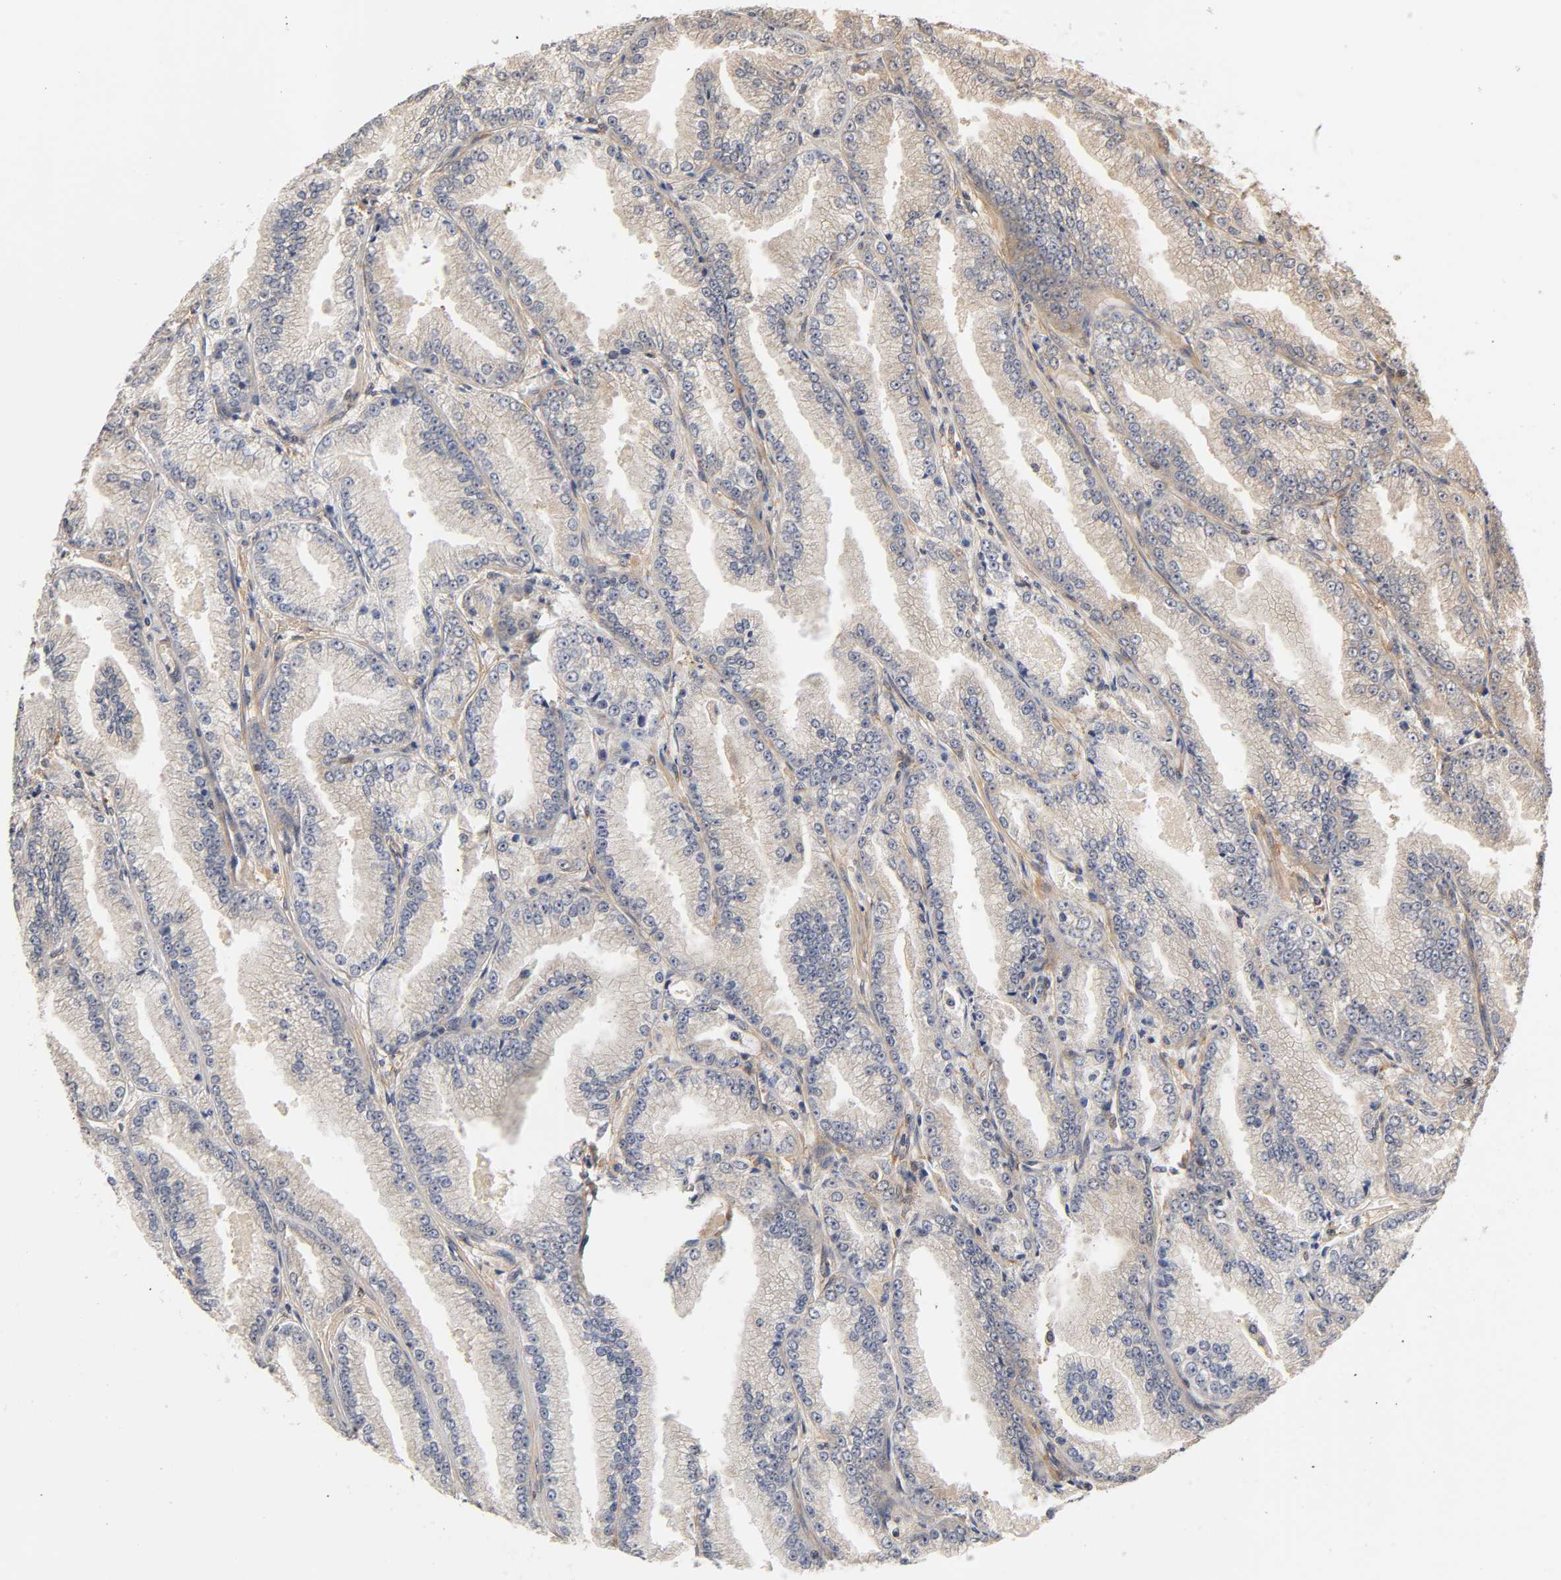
{"staining": {"intensity": "weak", "quantity": ">75%", "location": "cytoplasmic/membranous"}, "tissue": "prostate cancer", "cell_type": "Tumor cells", "image_type": "cancer", "snomed": [{"axis": "morphology", "description": "Adenocarcinoma, High grade"}, {"axis": "topography", "description": "Prostate"}], "caption": "IHC image of prostate cancer stained for a protein (brown), which shows low levels of weak cytoplasmic/membranous staining in approximately >75% of tumor cells.", "gene": "PDE5A", "patient": {"sex": "male", "age": 61}}